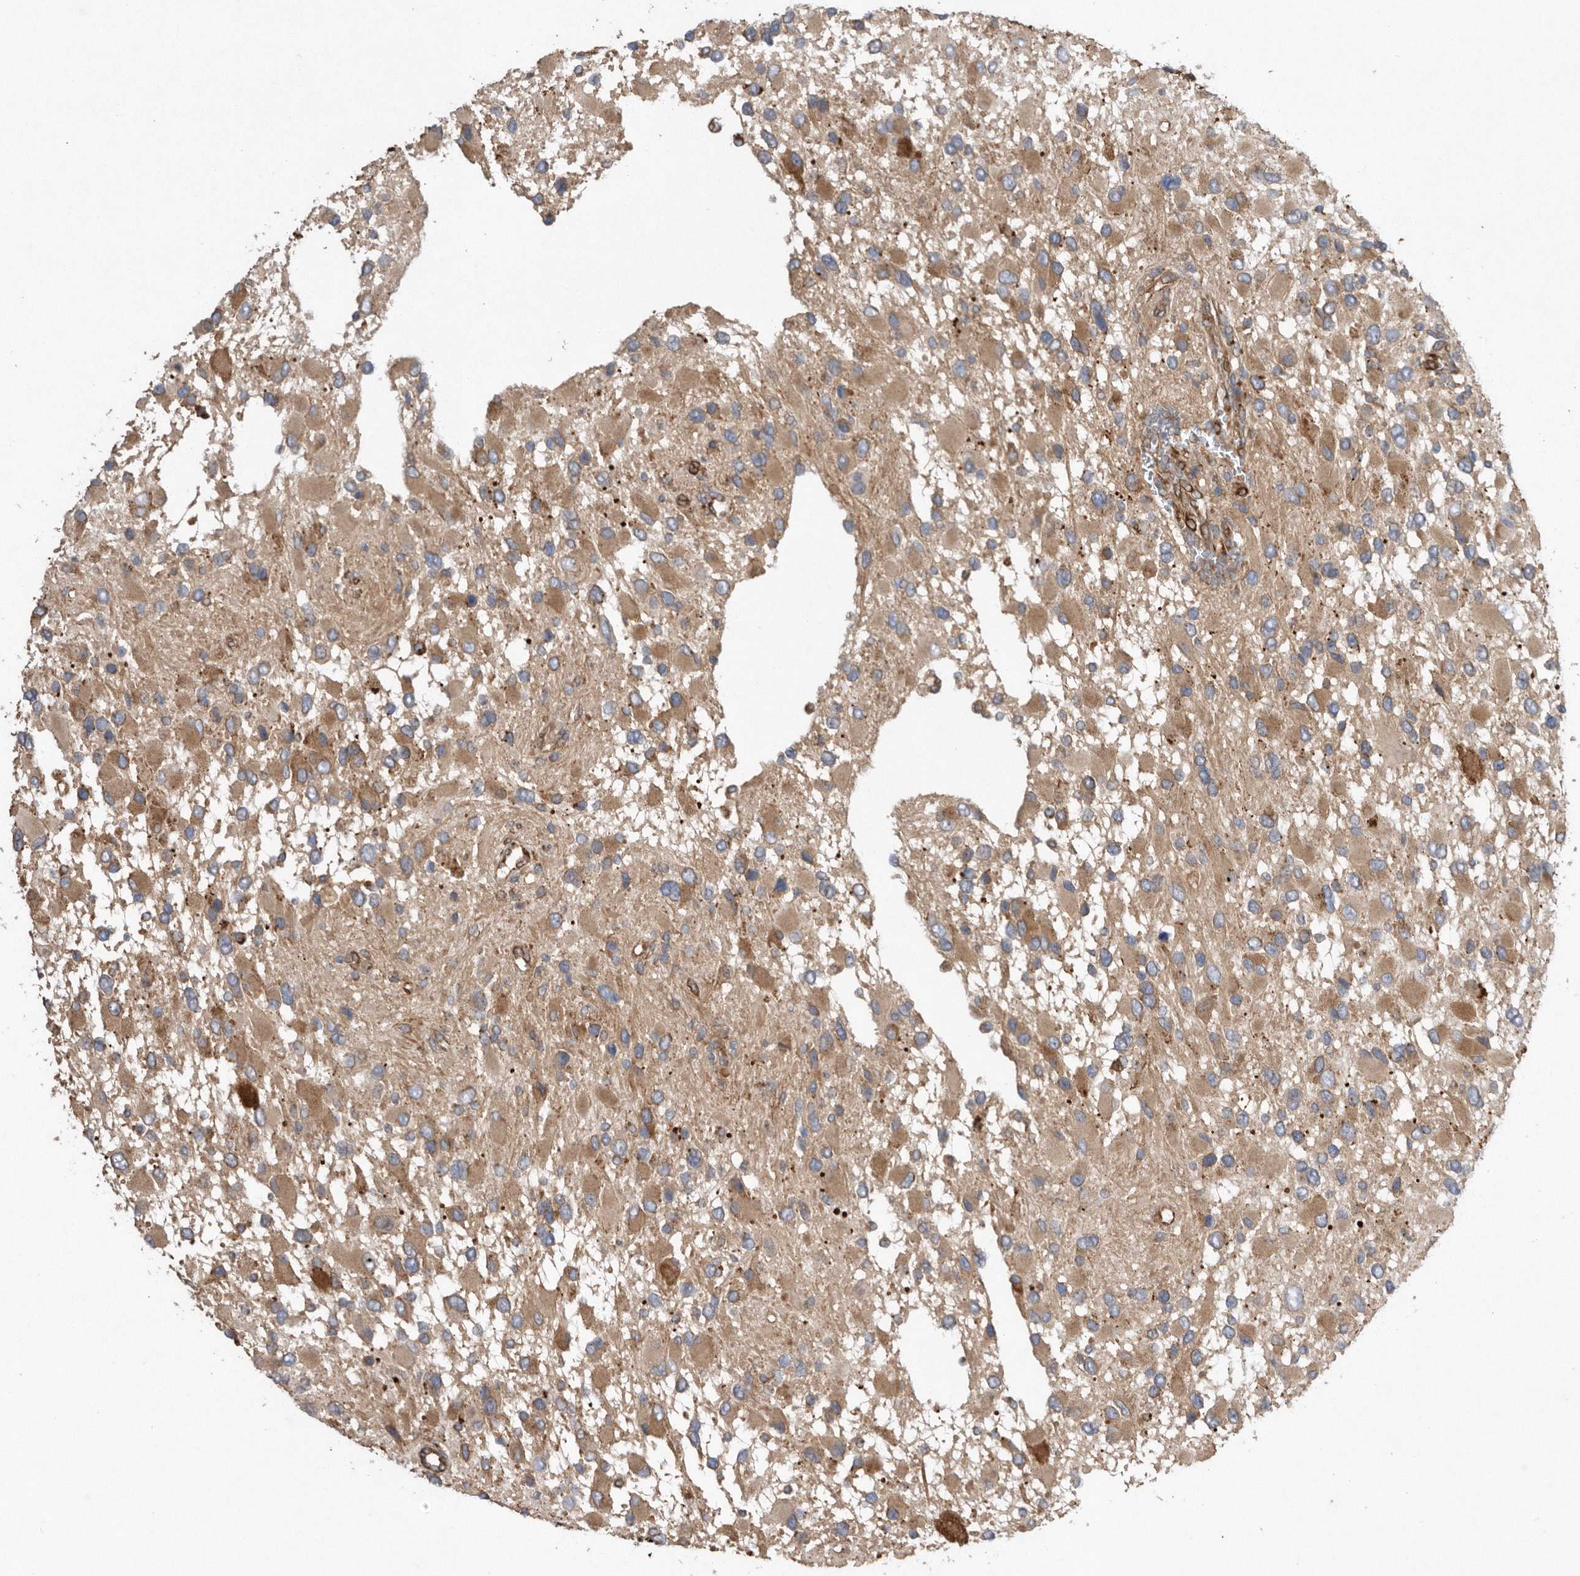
{"staining": {"intensity": "moderate", "quantity": ">75%", "location": "cytoplasmic/membranous"}, "tissue": "glioma", "cell_type": "Tumor cells", "image_type": "cancer", "snomed": [{"axis": "morphology", "description": "Glioma, malignant, High grade"}, {"axis": "topography", "description": "Brain"}], "caption": "A medium amount of moderate cytoplasmic/membranous staining is seen in about >75% of tumor cells in malignant glioma (high-grade) tissue. Nuclei are stained in blue.", "gene": "PON2", "patient": {"sex": "male", "age": 53}}